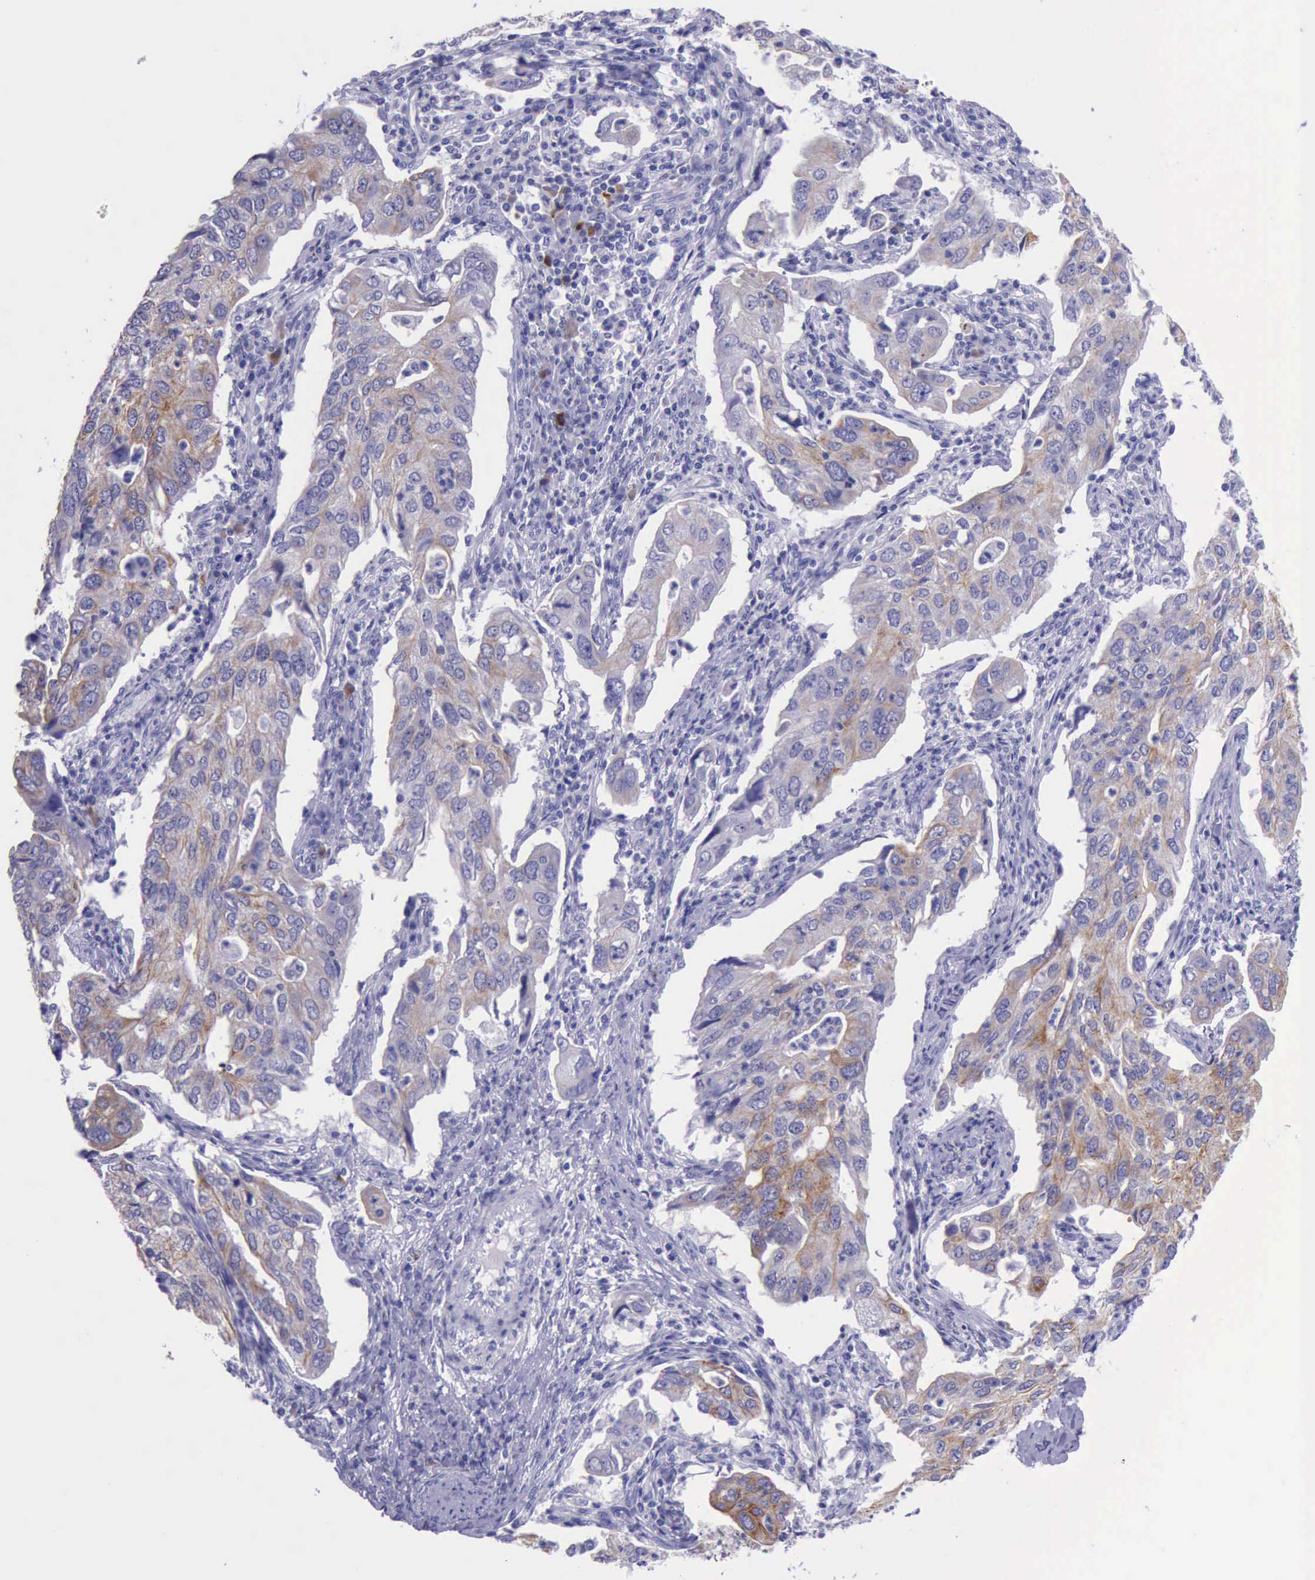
{"staining": {"intensity": "weak", "quantity": ">75%", "location": "cytoplasmic/membranous"}, "tissue": "lung cancer", "cell_type": "Tumor cells", "image_type": "cancer", "snomed": [{"axis": "morphology", "description": "Adenocarcinoma, NOS"}, {"axis": "topography", "description": "Lung"}], "caption": "Protein staining displays weak cytoplasmic/membranous expression in about >75% of tumor cells in lung cancer (adenocarcinoma). (Brightfield microscopy of DAB IHC at high magnification).", "gene": "KRT8", "patient": {"sex": "male", "age": 48}}